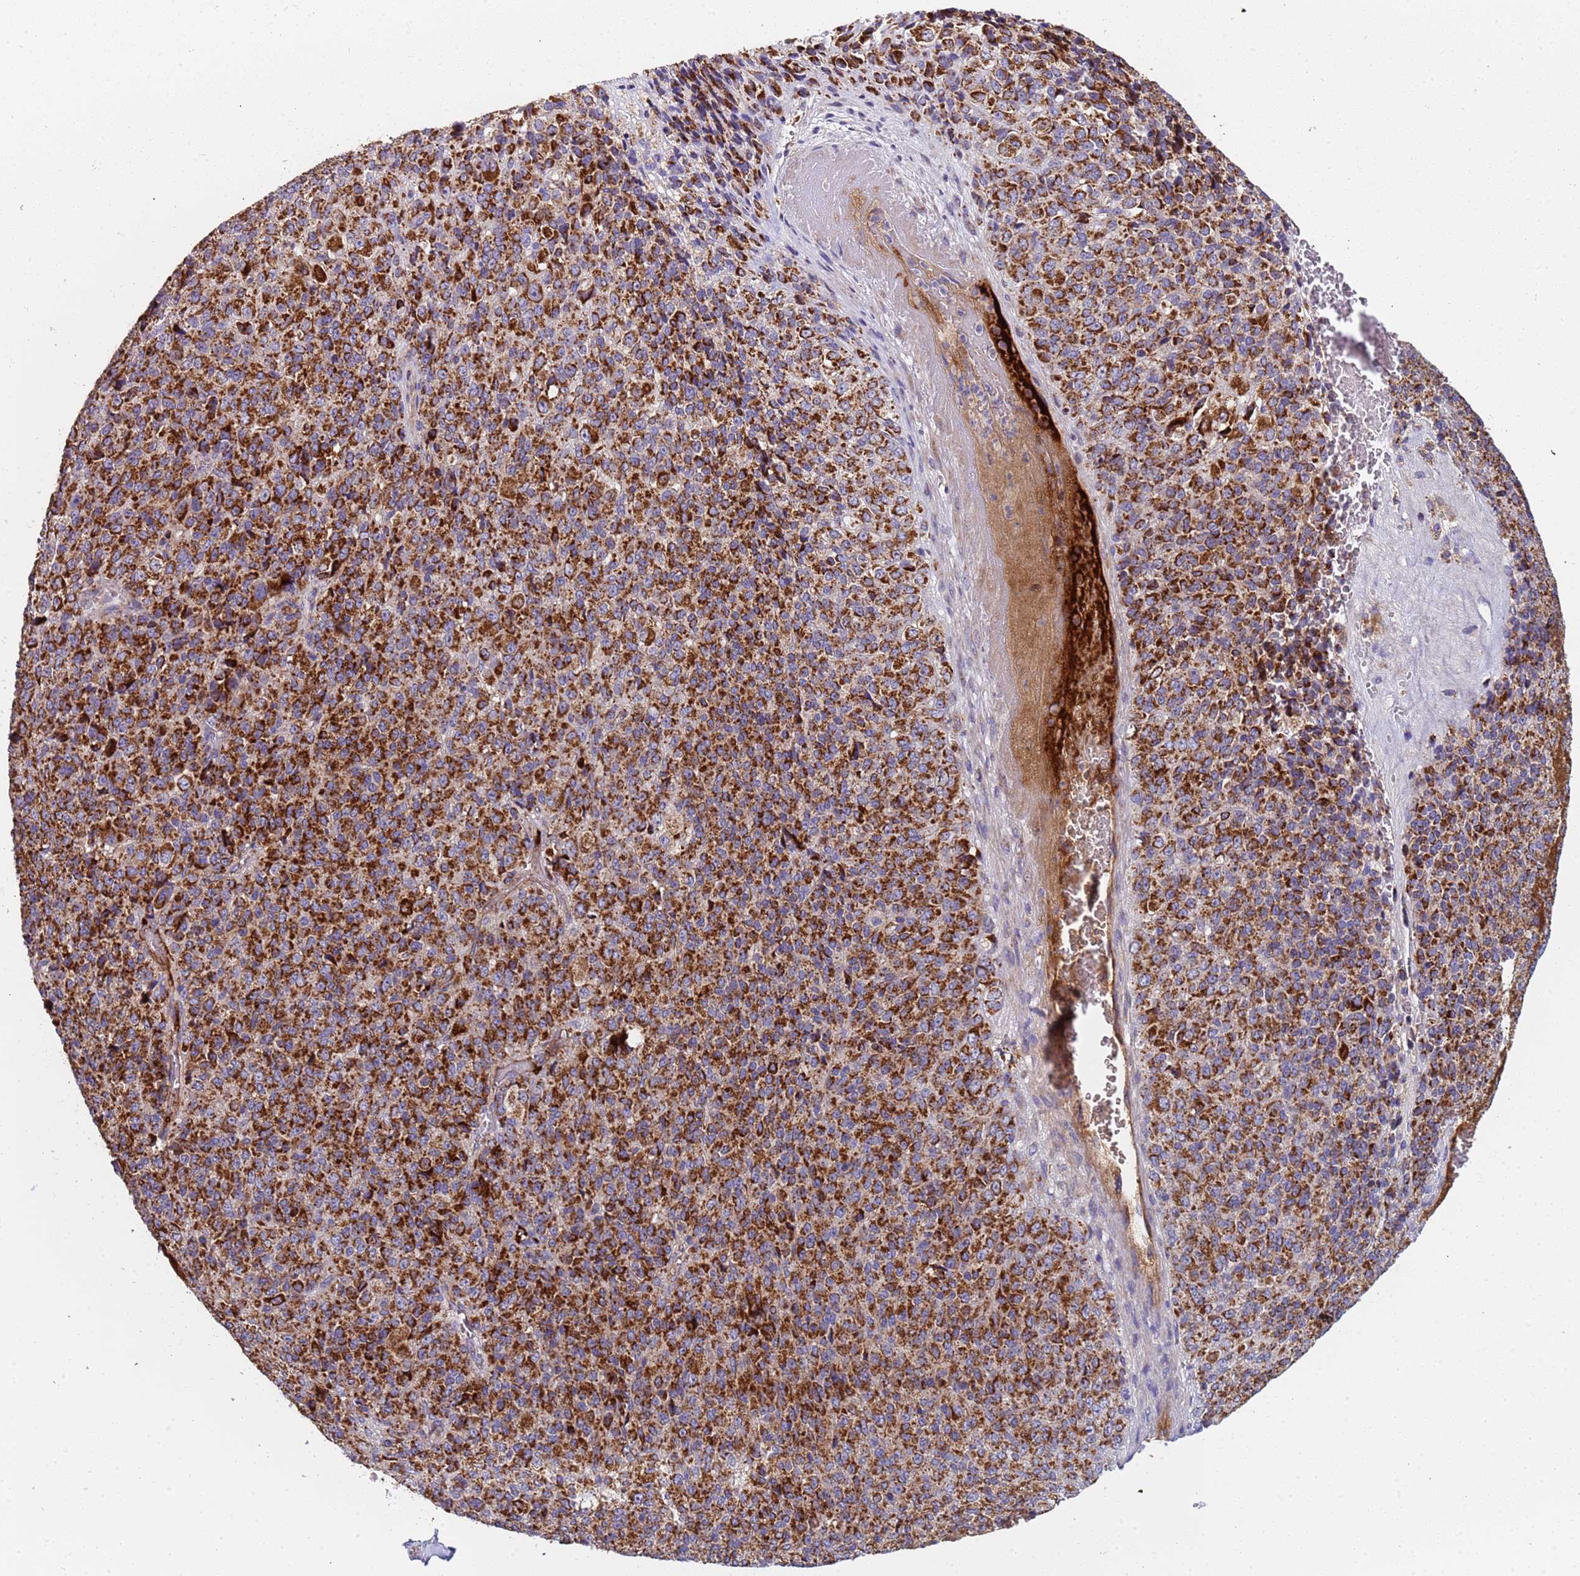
{"staining": {"intensity": "strong", "quantity": ">75%", "location": "cytoplasmic/membranous"}, "tissue": "melanoma", "cell_type": "Tumor cells", "image_type": "cancer", "snomed": [{"axis": "morphology", "description": "Malignant melanoma, Metastatic site"}, {"axis": "topography", "description": "Brain"}], "caption": "Immunohistochemical staining of malignant melanoma (metastatic site) displays high levels of strong cytoplasmic/membranous protein staining in about >75% of tumor cells.", "gene": "TMEM126A", "patient": {"sex": "female", "age": 56}}